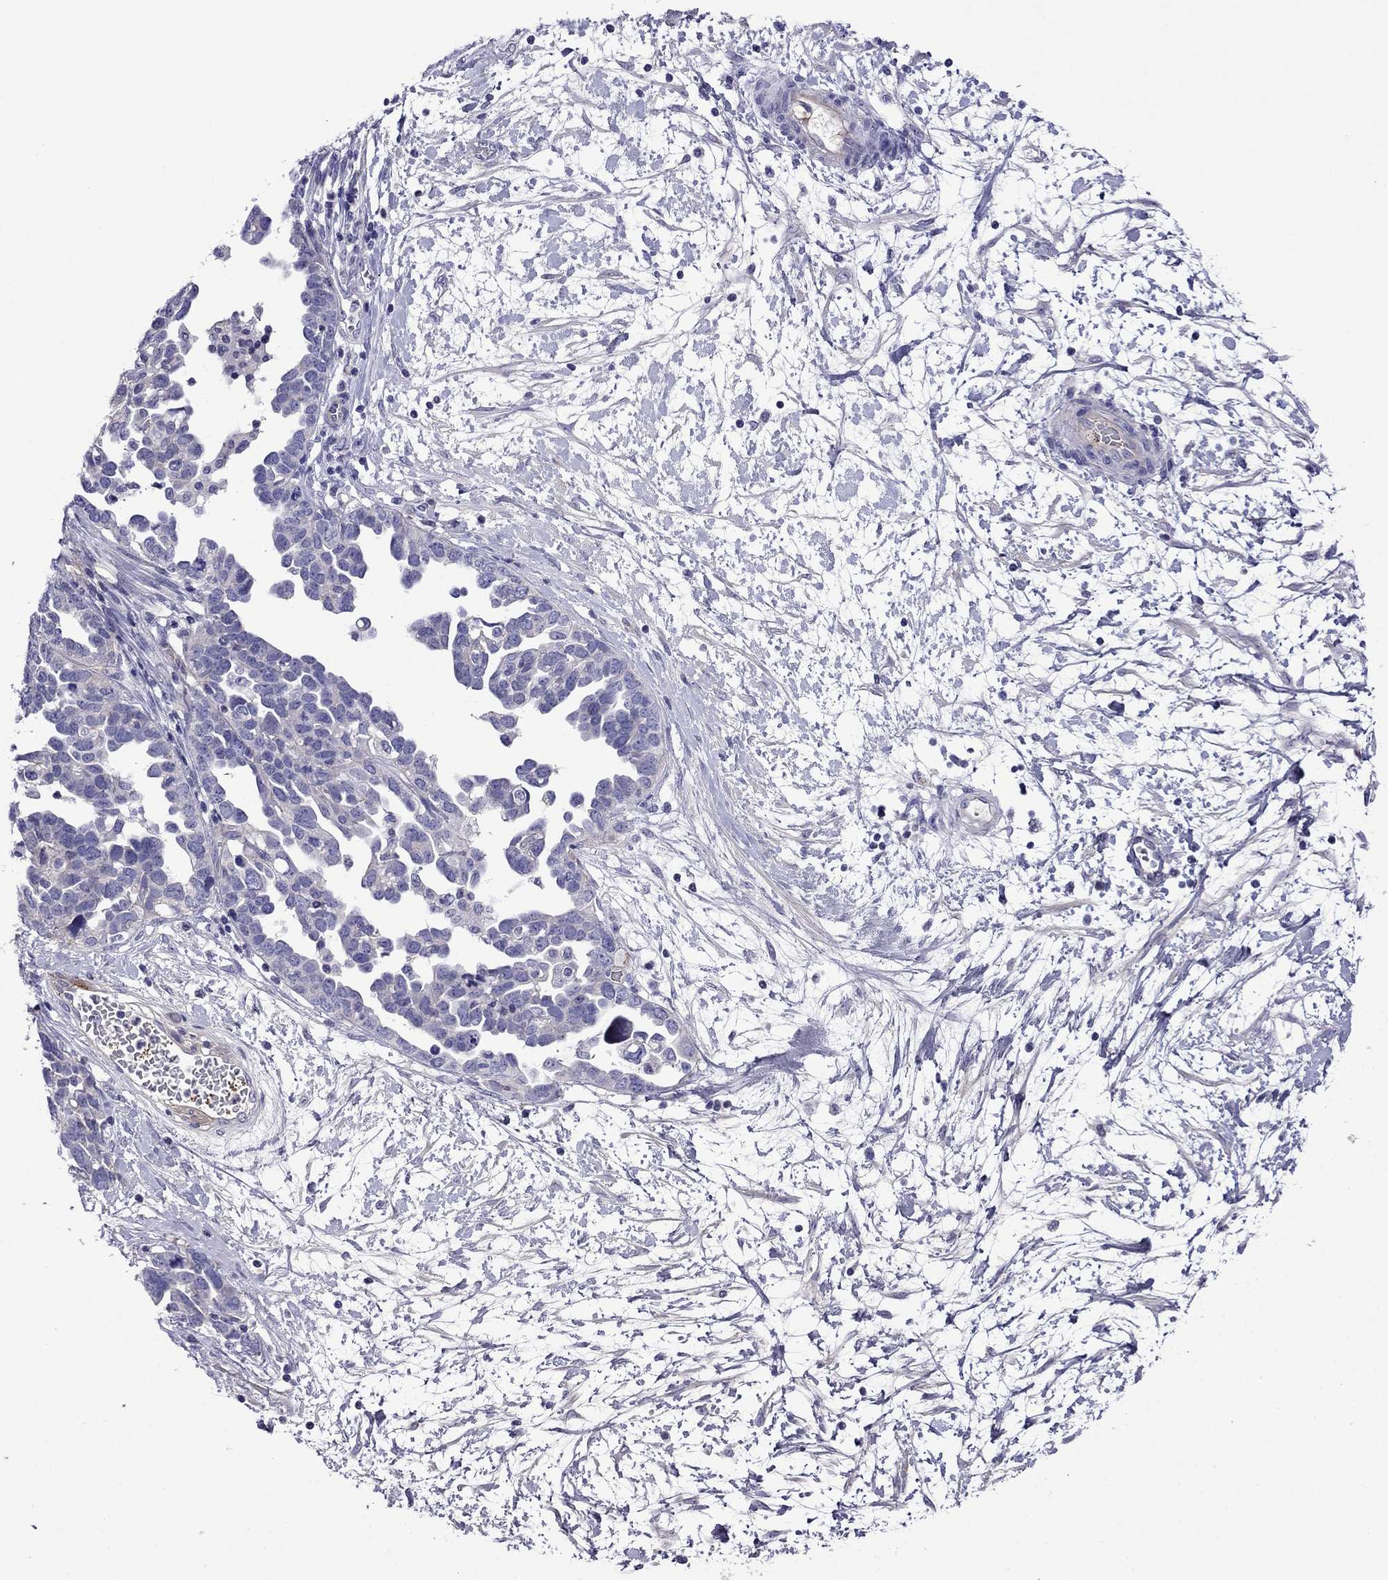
{"staining": {"intensity": "negative", "quantity": "none", "location": "none"}, "tissue": "ovarian cancer", "cell_type": "Tumor cells", "image_type": "cancer", "snomed": [{"axis": "morphology", "description": "Cystadenocarcinoma, serous, NOS"}, {"axis": "topography", "description": "Ovary"}], "caption": "IHC image of neoplastic tissue: human serous cystadenocarcinoma (ovarian) stained with DAB demonstrates no significant protein staining in tumor cells.", "gene": "STAR", "patient": {"sex": "female", "age": 54}}